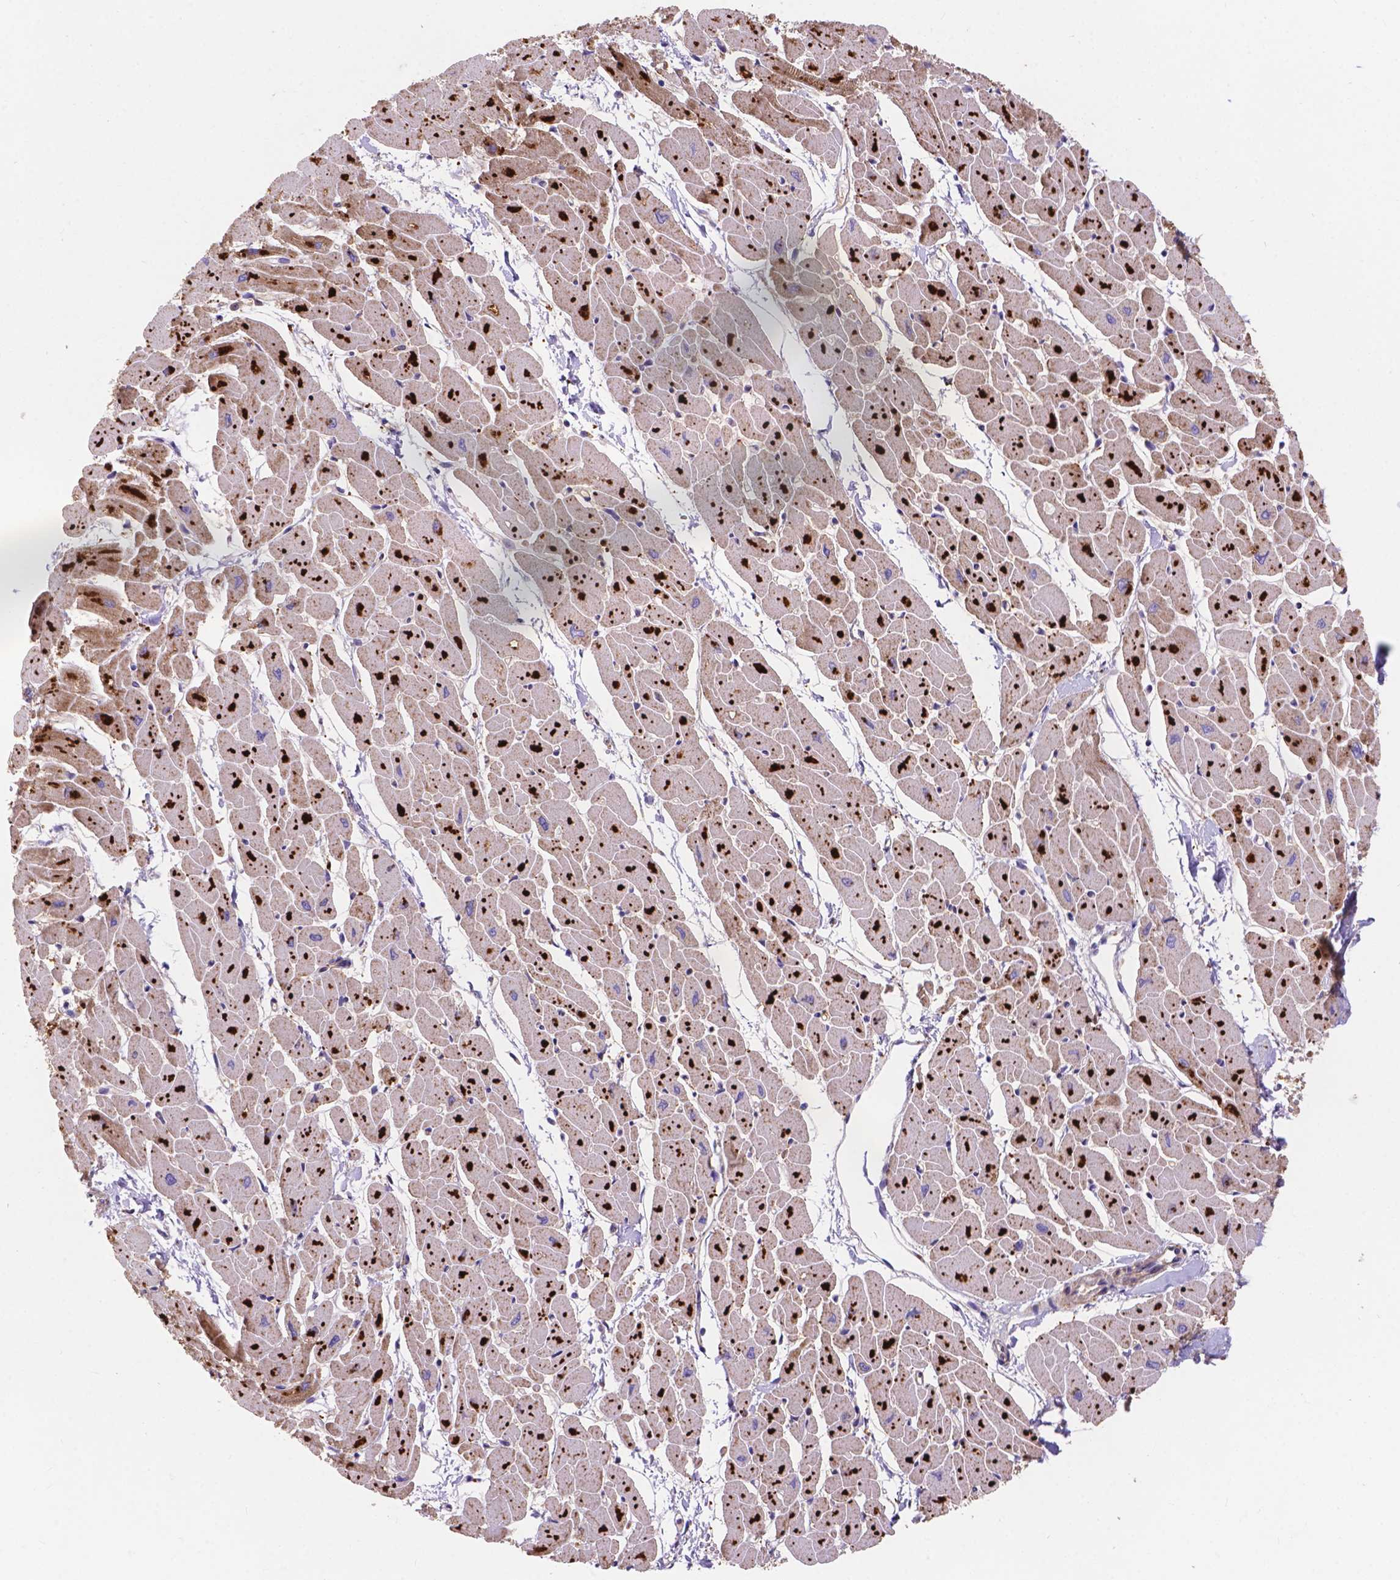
{"staining": {"intensity": "strong", "quantity": "25%-75%", "location": "cytoplasmic/membranous"}, "tissue": "heart muscle", "cell_type": "Cardiomyocytes", "image_type": "normal", "snomed": [{"axis": "morphology", "description": "Normal tissue, NOS"}, {"axis": "topography", "description": "Heart"}], "caption": "Immunohistochemistry micrograph of normal heart muscle stained for a protein (brown), which shows high levels of strong cytoplasmic/membranous staining in approximately 25%-75% of cardiomyocytes.", "gene": "AK3", "patient": {"sex": "male", "age": 57}}